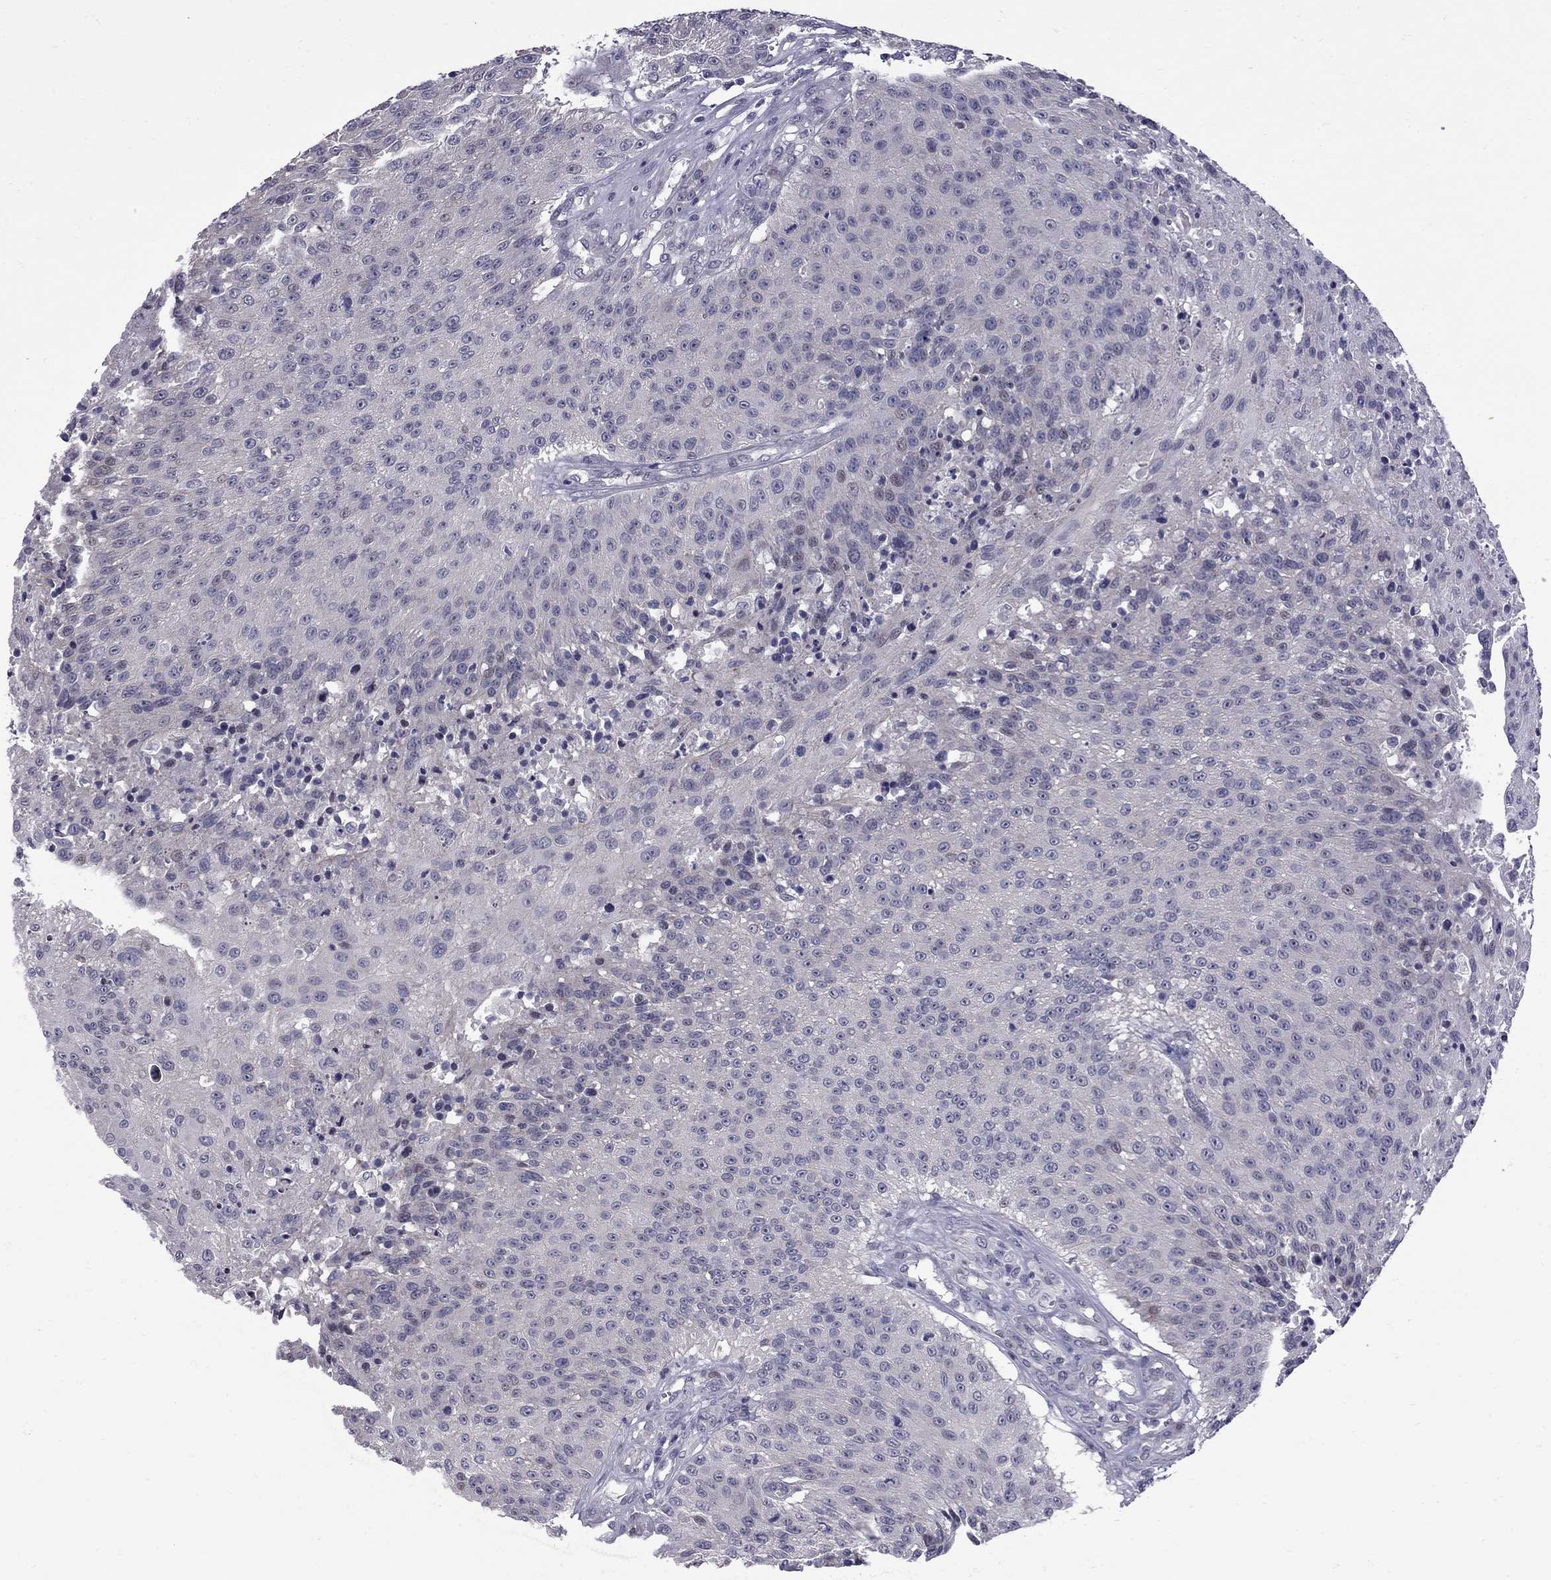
{"staining": {"intensity": "negative", "quantity": "none", "location": "none"}, "tissue": "urothelial cancer", "cell_type": "Tumor cells", "image_type": "cancer", "snomed": [{"axis": "morphology", "description": "Urothelial carcinoma, NOS"}, {"axis": "topography", "description": "Urinary bladder"}], "caption": "The image shows no significant positivity in tumor cells of transitional cell carcinoma. Nuclei are stained in blue.", "gene": "NRARP", "patient": {"sex": "male", "age": 55}}